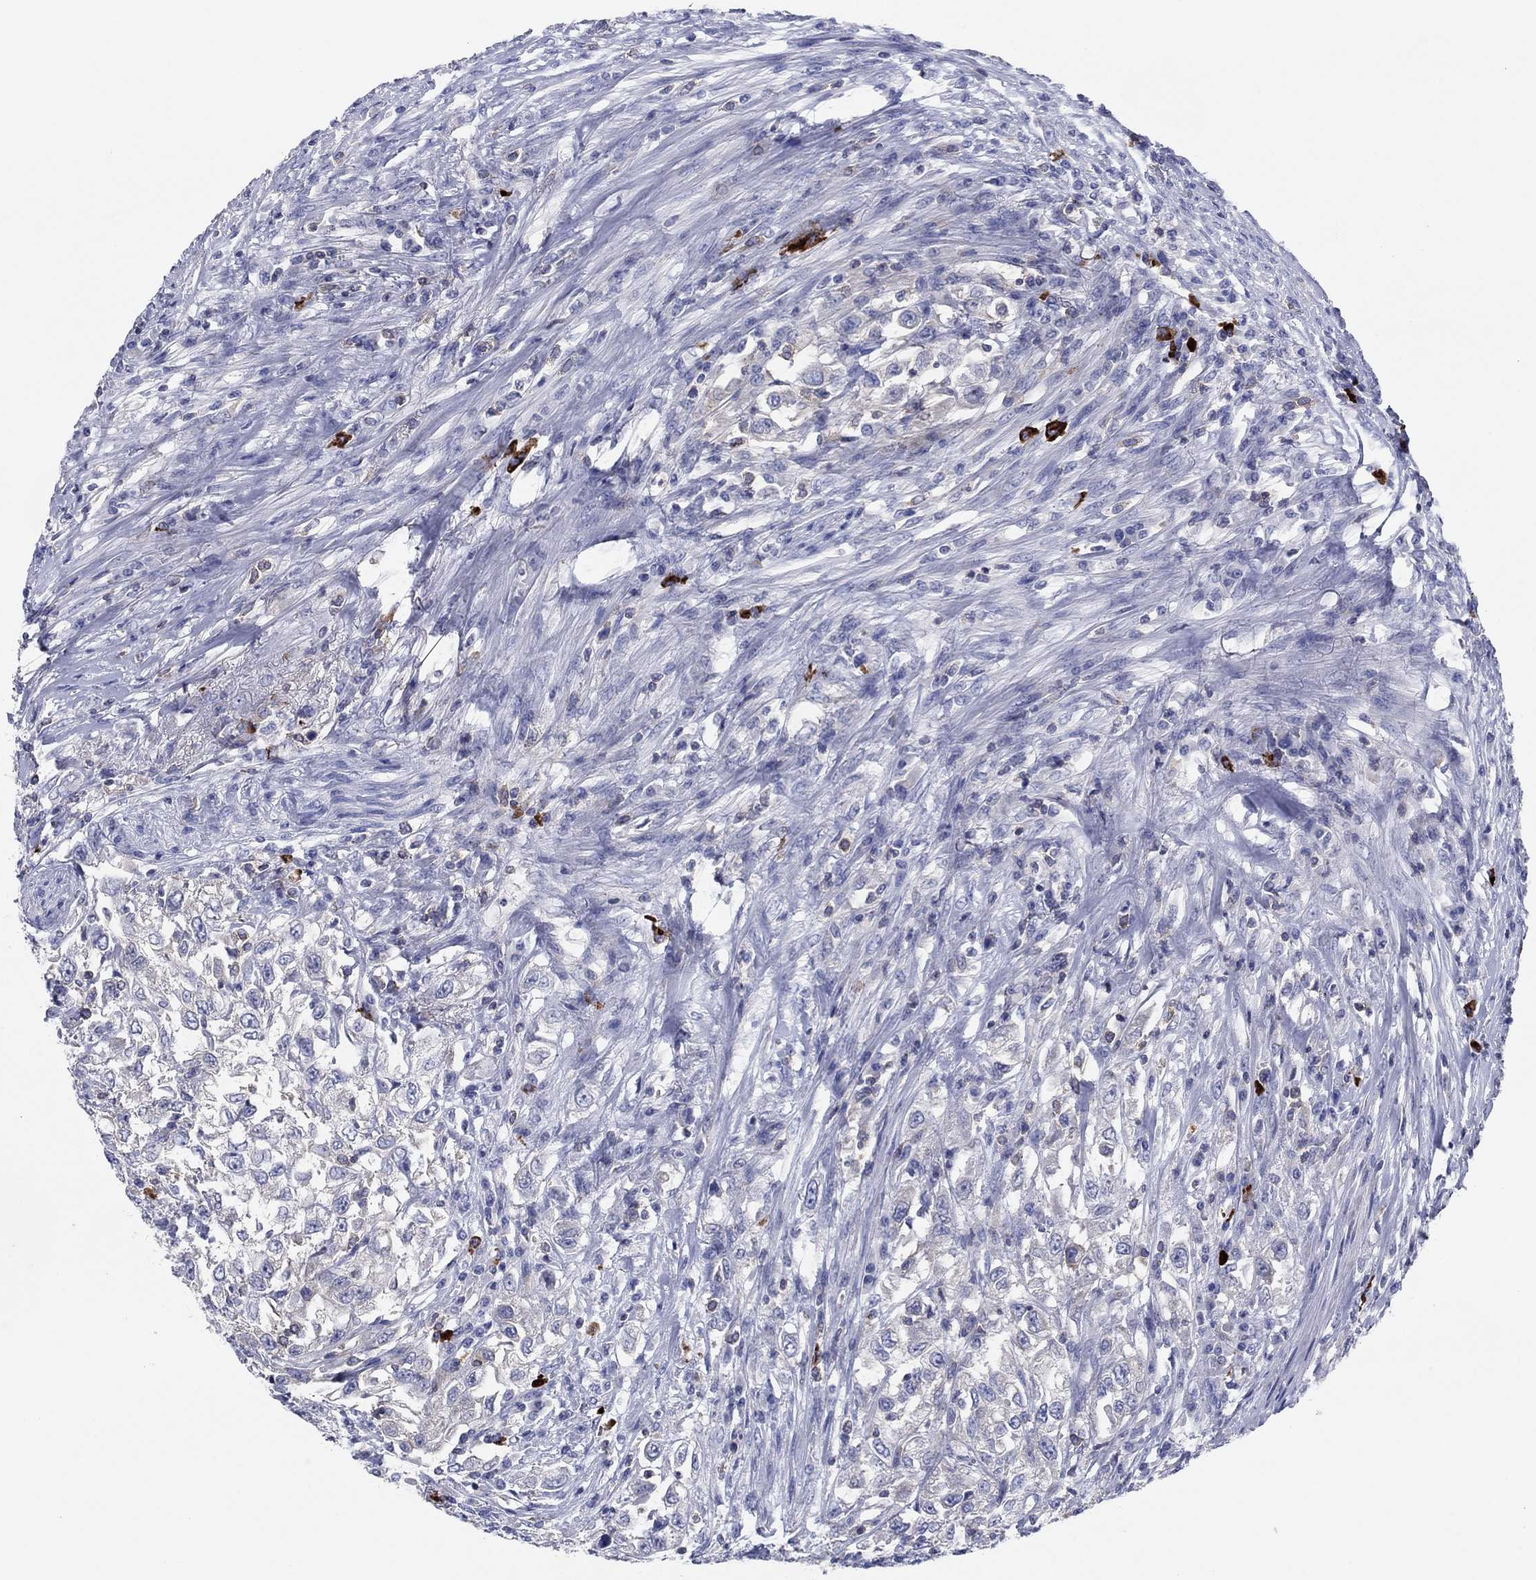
{"staining": {"intensity": "negative", "quantity": "none", "location": "none"}, "tissue": "urothelial cancer", "cell_type": "Tumor cells", "image_type": "cancer", "snomed": [{"axis": "morphology", "description": "Urothelial carcinoma, High grade"}, {"axis": "topography", "description": "Urinary bladder"}], "caption": "Immunohistochemistry (IHC) photomicrograph of human urothelial cancer stained for a protein (brown), which shows no staining in tumor cells.", "gene": "PVR", "patient": {"sex": "female", "age": 56}}